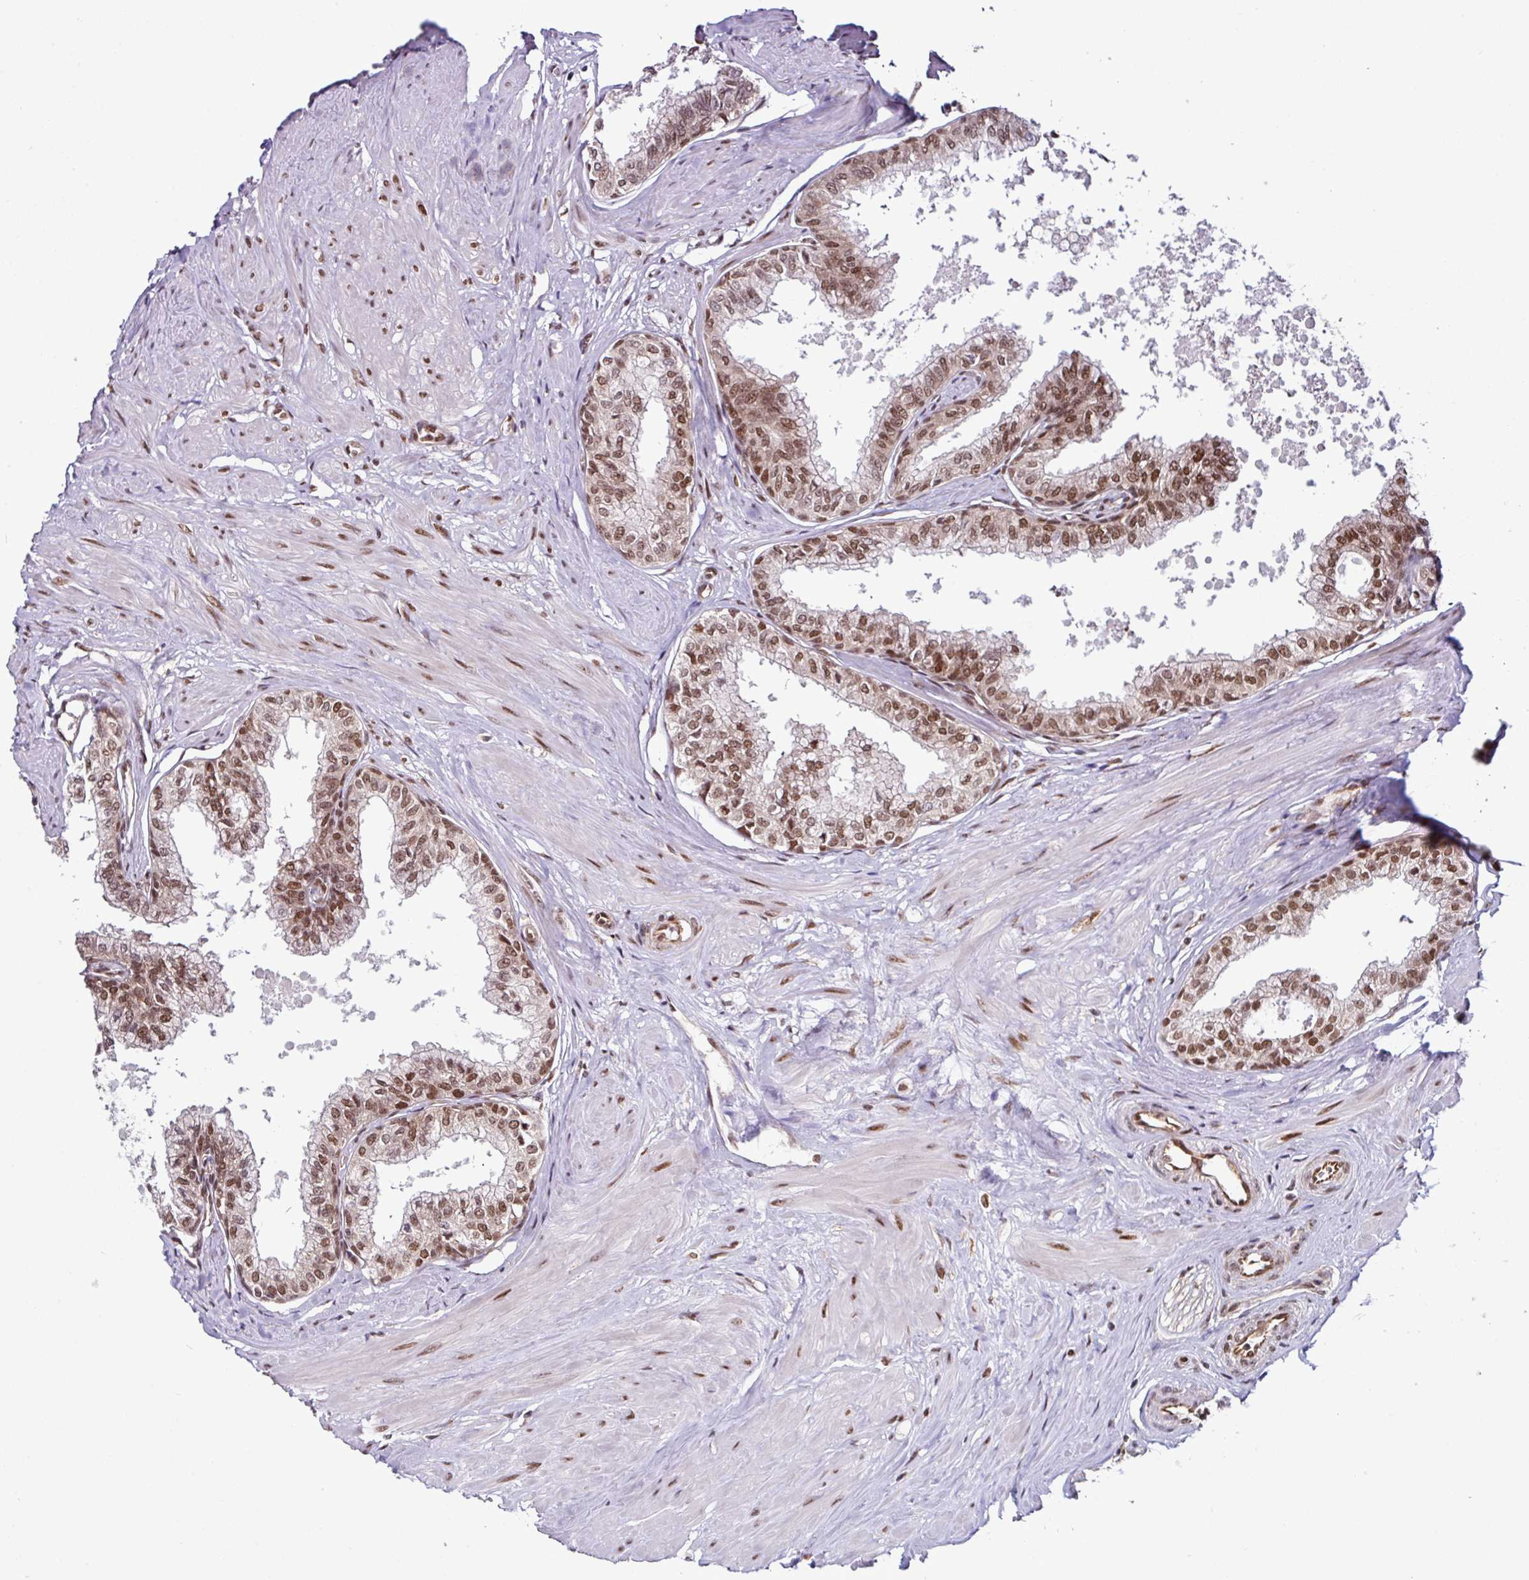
{"staining": {"intensity": "strong", "quantity": ">75%", "location": "nuclear"}, "tissue": "seminal vesicle", "cell_type": "Glandular cells", "image_type": "normal", "snomed": [{"axis": "morphology", "description": "Normal tissue, NOS"}, {"axis": "topography", "description": "Prostate"}, {"axis": "topography", "description": "Seminal veicle"}], "caption": "The image demonstrates a brown stain indicating the presence of a protein in the nuclear of glandular cells in seminal vesicle.", "gene": "MORF4L2", "patient": {"sex": "male", "age": 60}}